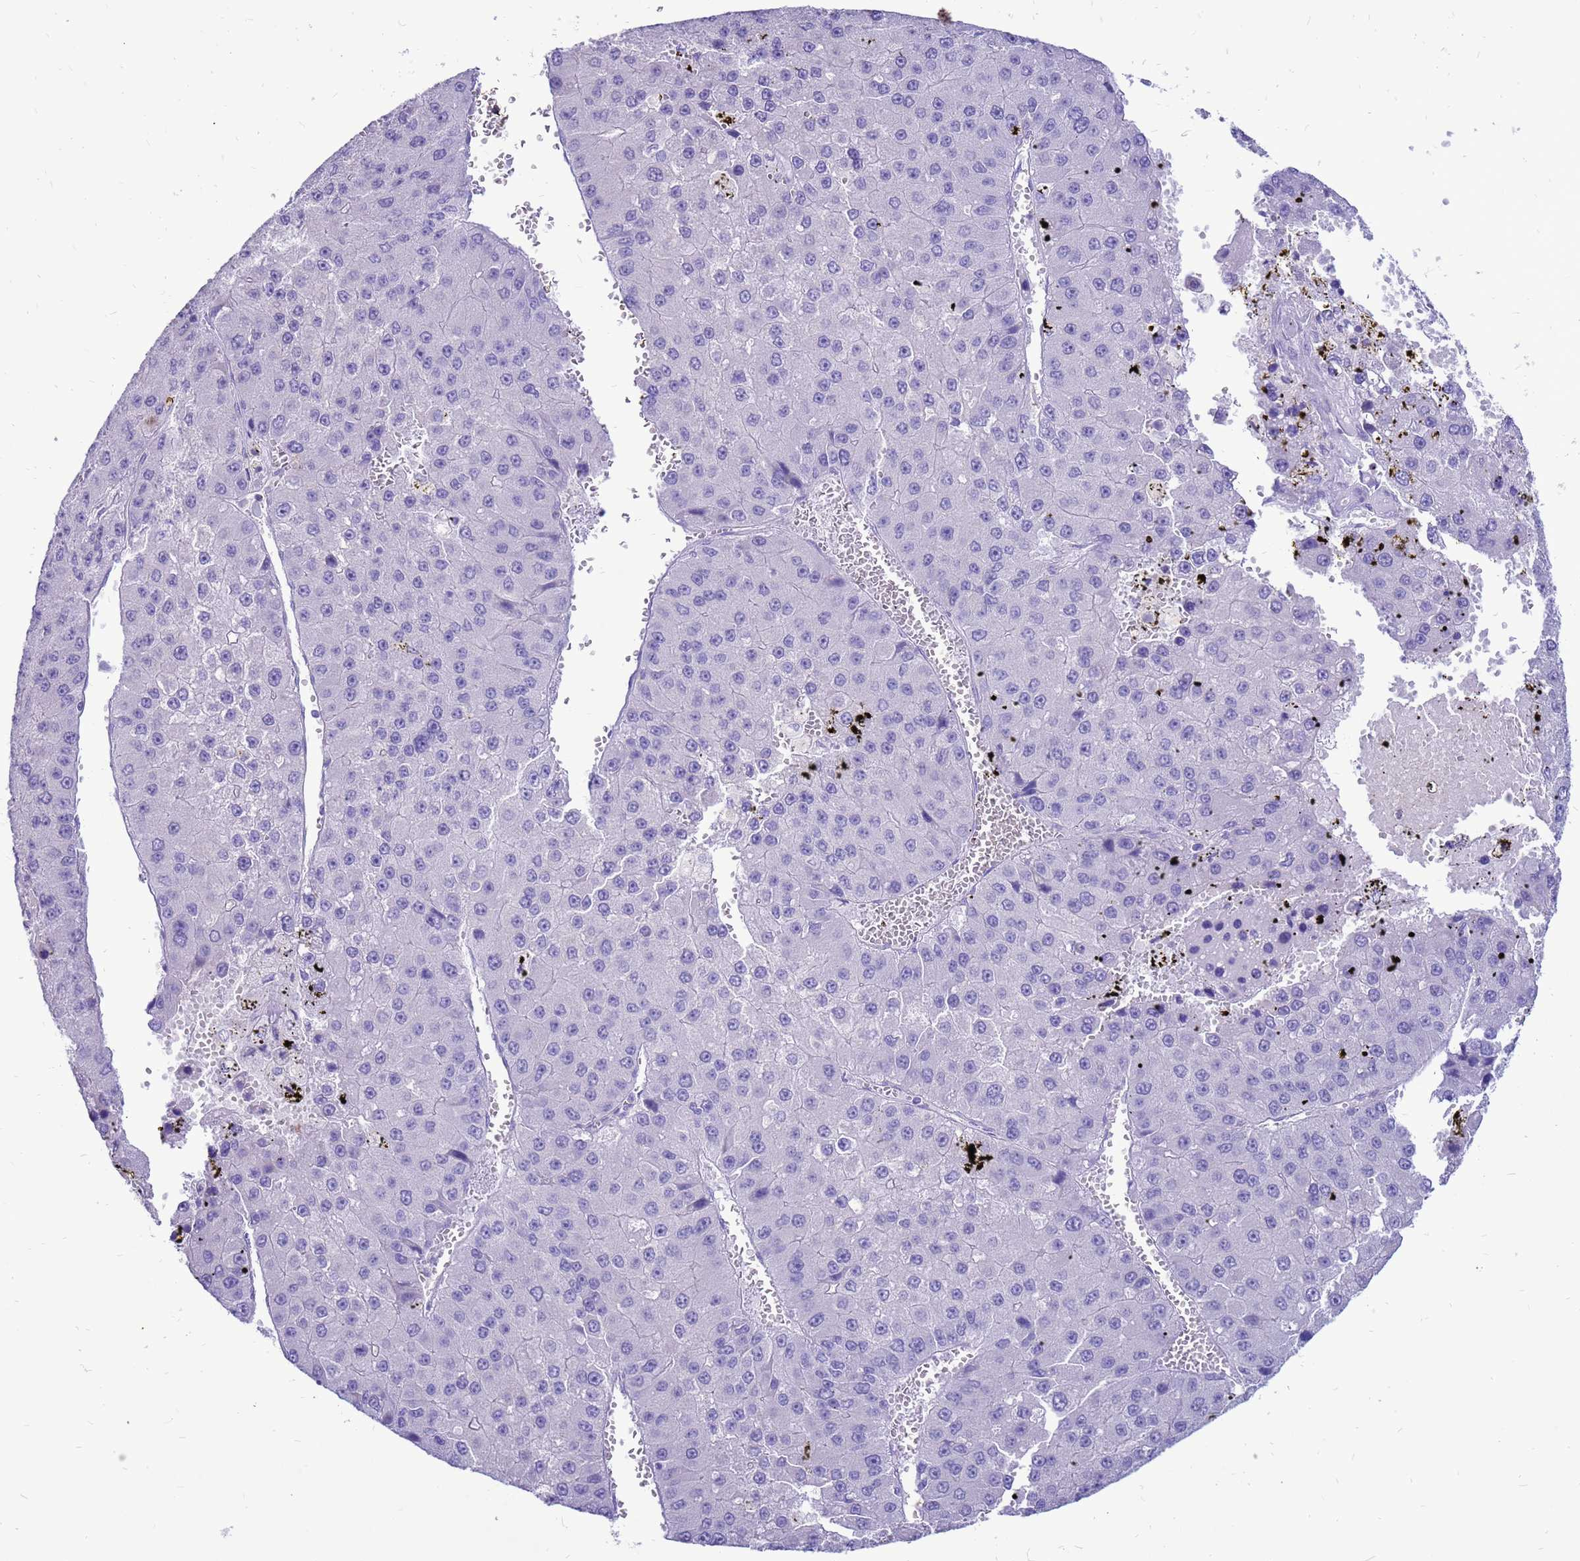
{"staining": {"intensity": "negative", "quantity": "none", "location": "none"}, "tissue": "liver cancer", "cell_type": "Tumor cells", "image_type": "cancer", "snomed": [{"axis": "morphology", "description": "Carcinoma, Hepatocellular, NOS"}, {"axis": "topography", "description": "Liver"}], "caption": "IHC image of neoplastic tissue: human hepatocellular carcinoma (liver) stained with DAB shows no significant protein positivity in tumor cells.", "gene": "PDE10A", "patient": {"sex": "female", "age": 73}}